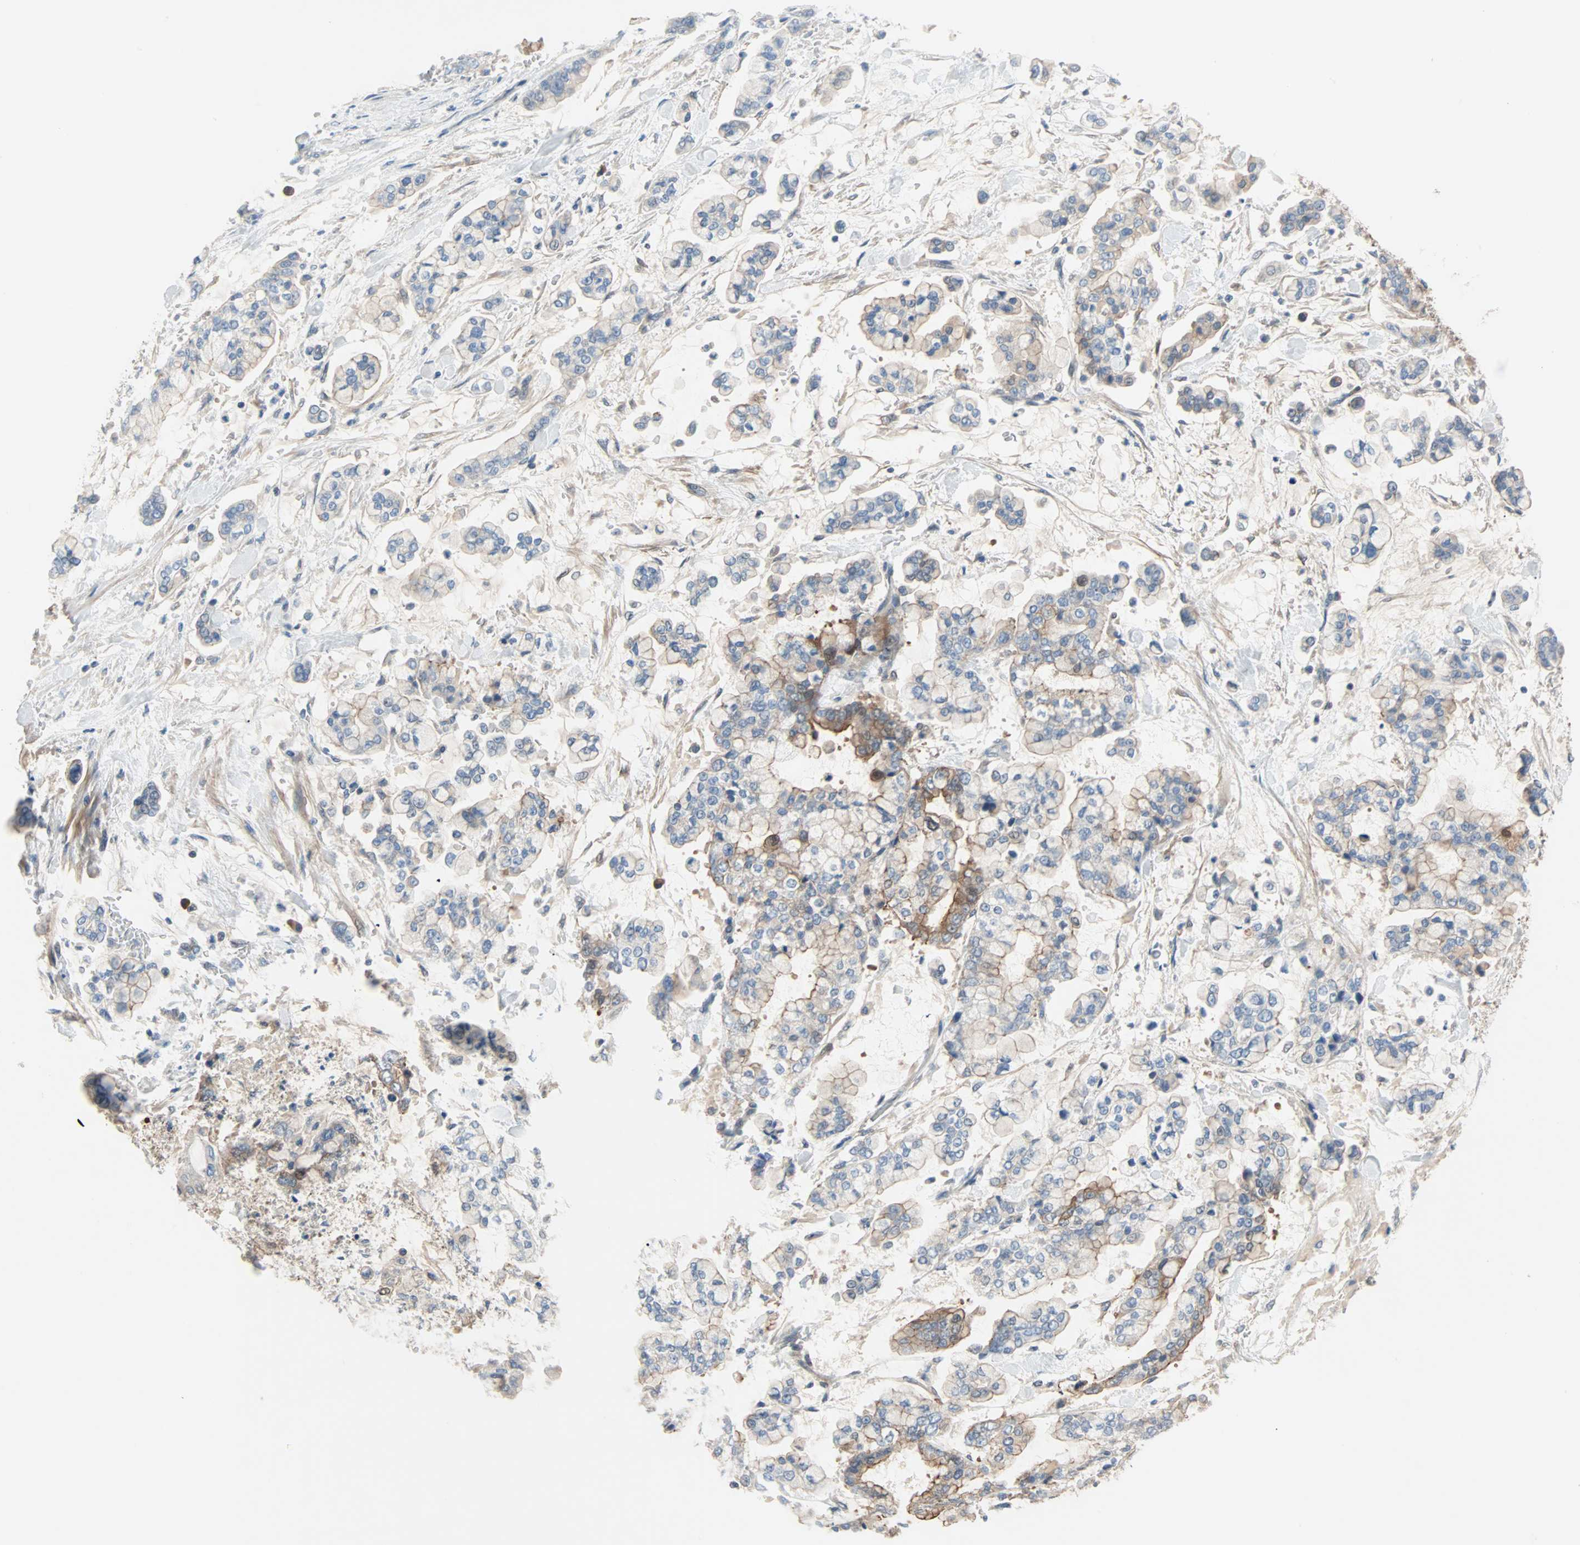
{"staining": {"intensity": "moderate", "quantity": "25%-75%", "location": "cytoplasmic/membranous"}, "tissue": "stomach cancer", "cell_type": "Tumor cells", "image_type": "cancer", "snomed": [{"axis": "morphology", "description": "Normal tissue, NOS"}, {"axis": "morphology", "description": "Adenocarcinoma, NOS"}, {"axis": "topography", "description": "Stomach, upper"}, {"axis": "topography", "description": "Stomach"}], "caption": "Stomach cancer (adenocarcinoma) stained with immunohistochemistry shows moderate cytoplasmic/membranous expression in about 25%-75% of tumor cells.", "gene": "TNFRSF12A", "patient": {"sex": "male", "age": 76}}